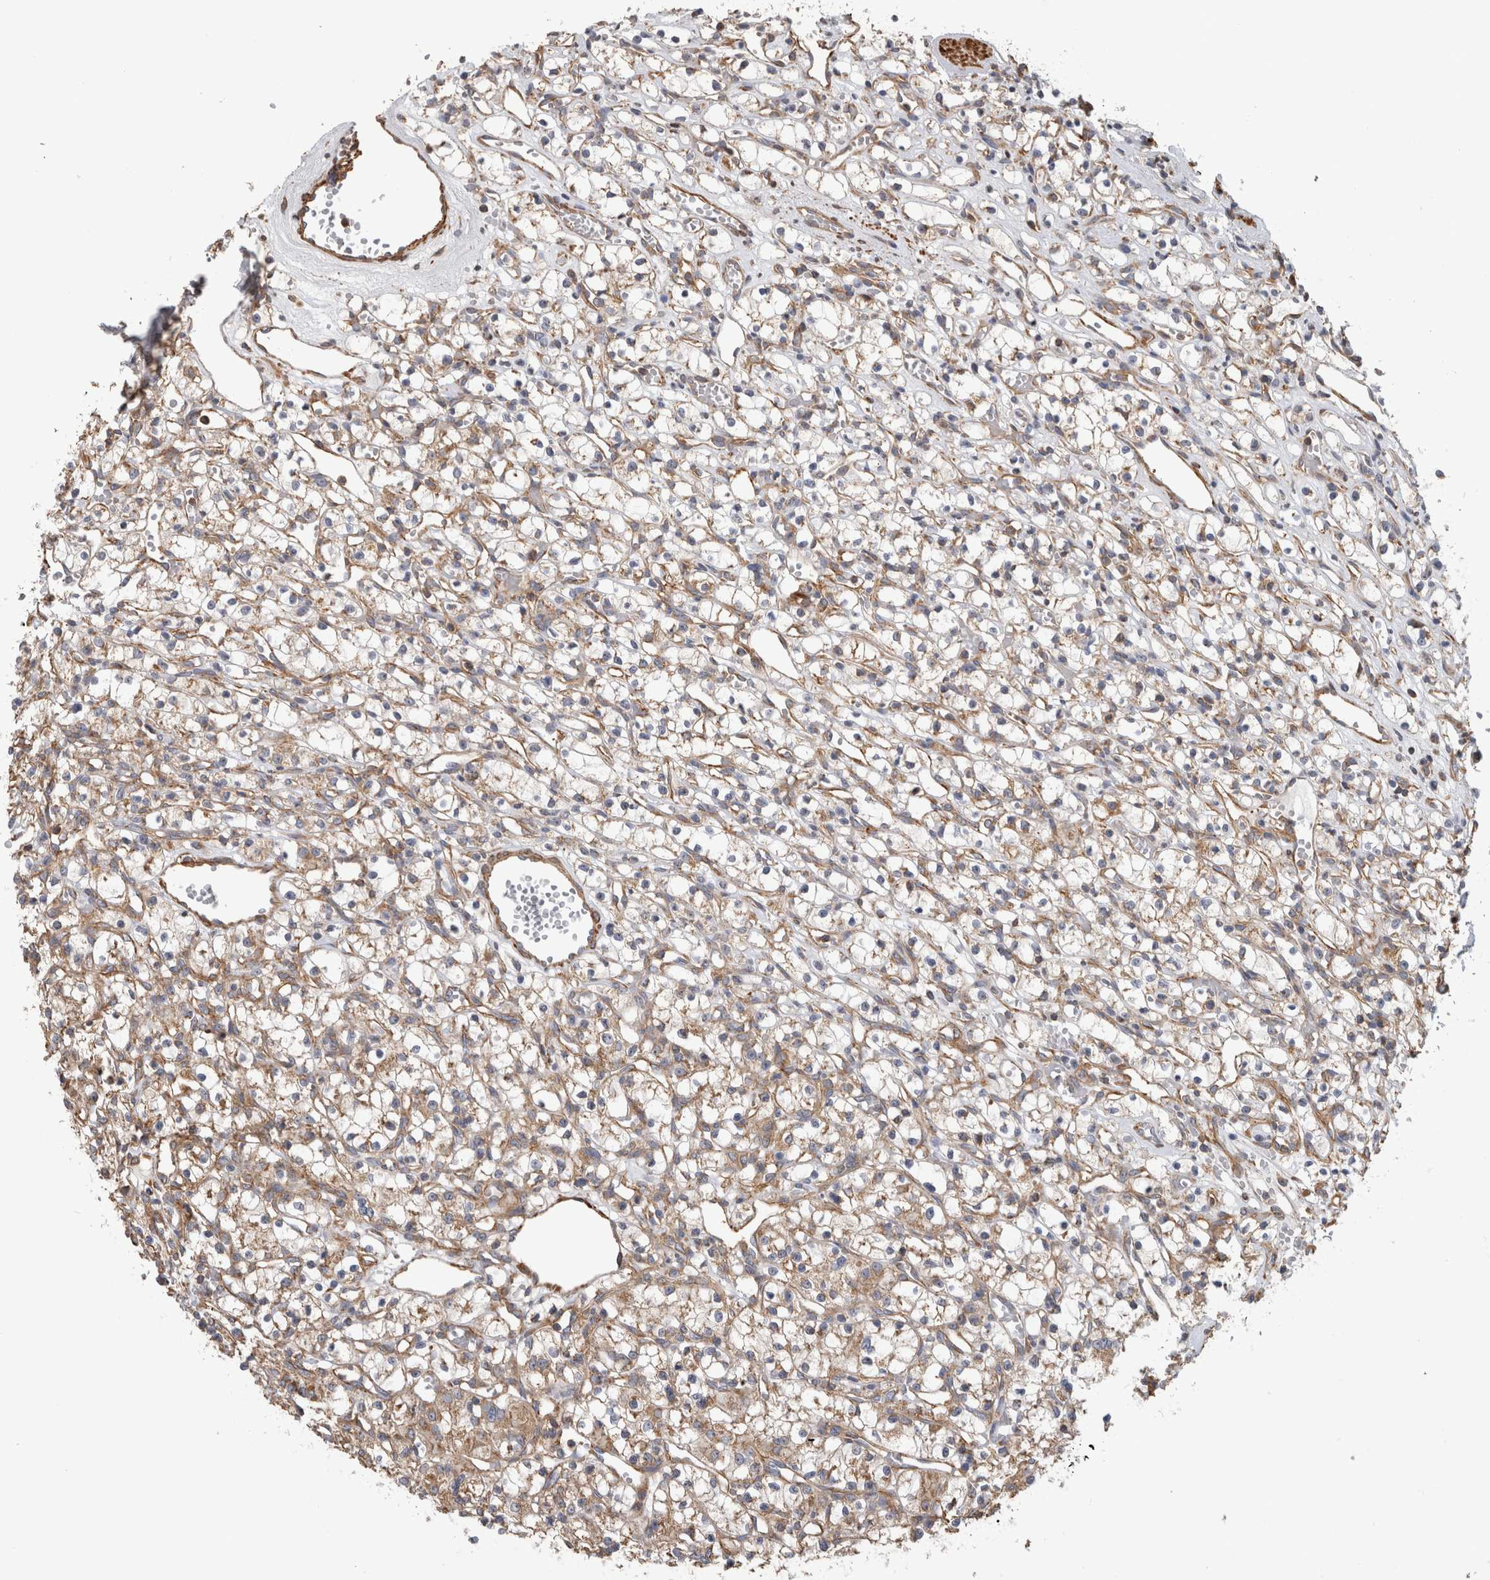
{"staining": {"intensity": "weak", "quantity": "25%-75%", "location": "cytoplasmic/membranous"}, "tissue": "renal cancer", "cell_type": "Tumor cells", "image_type": "cancer", "snomed": [{"axis": "morphology", "description": "Adenocarcinoma, NOS"}, {"axis": "topography", "description": "Kidney"}], "caption": "Brown immunohistochemical staining in human renal cancer (adenocarcinoma) exhibits weak cytoplasmic/membranous positivity in about 25%-75% of tumor cells.", "gene": "SFXN2", "patient": {"sex": "female", "age": 59}}